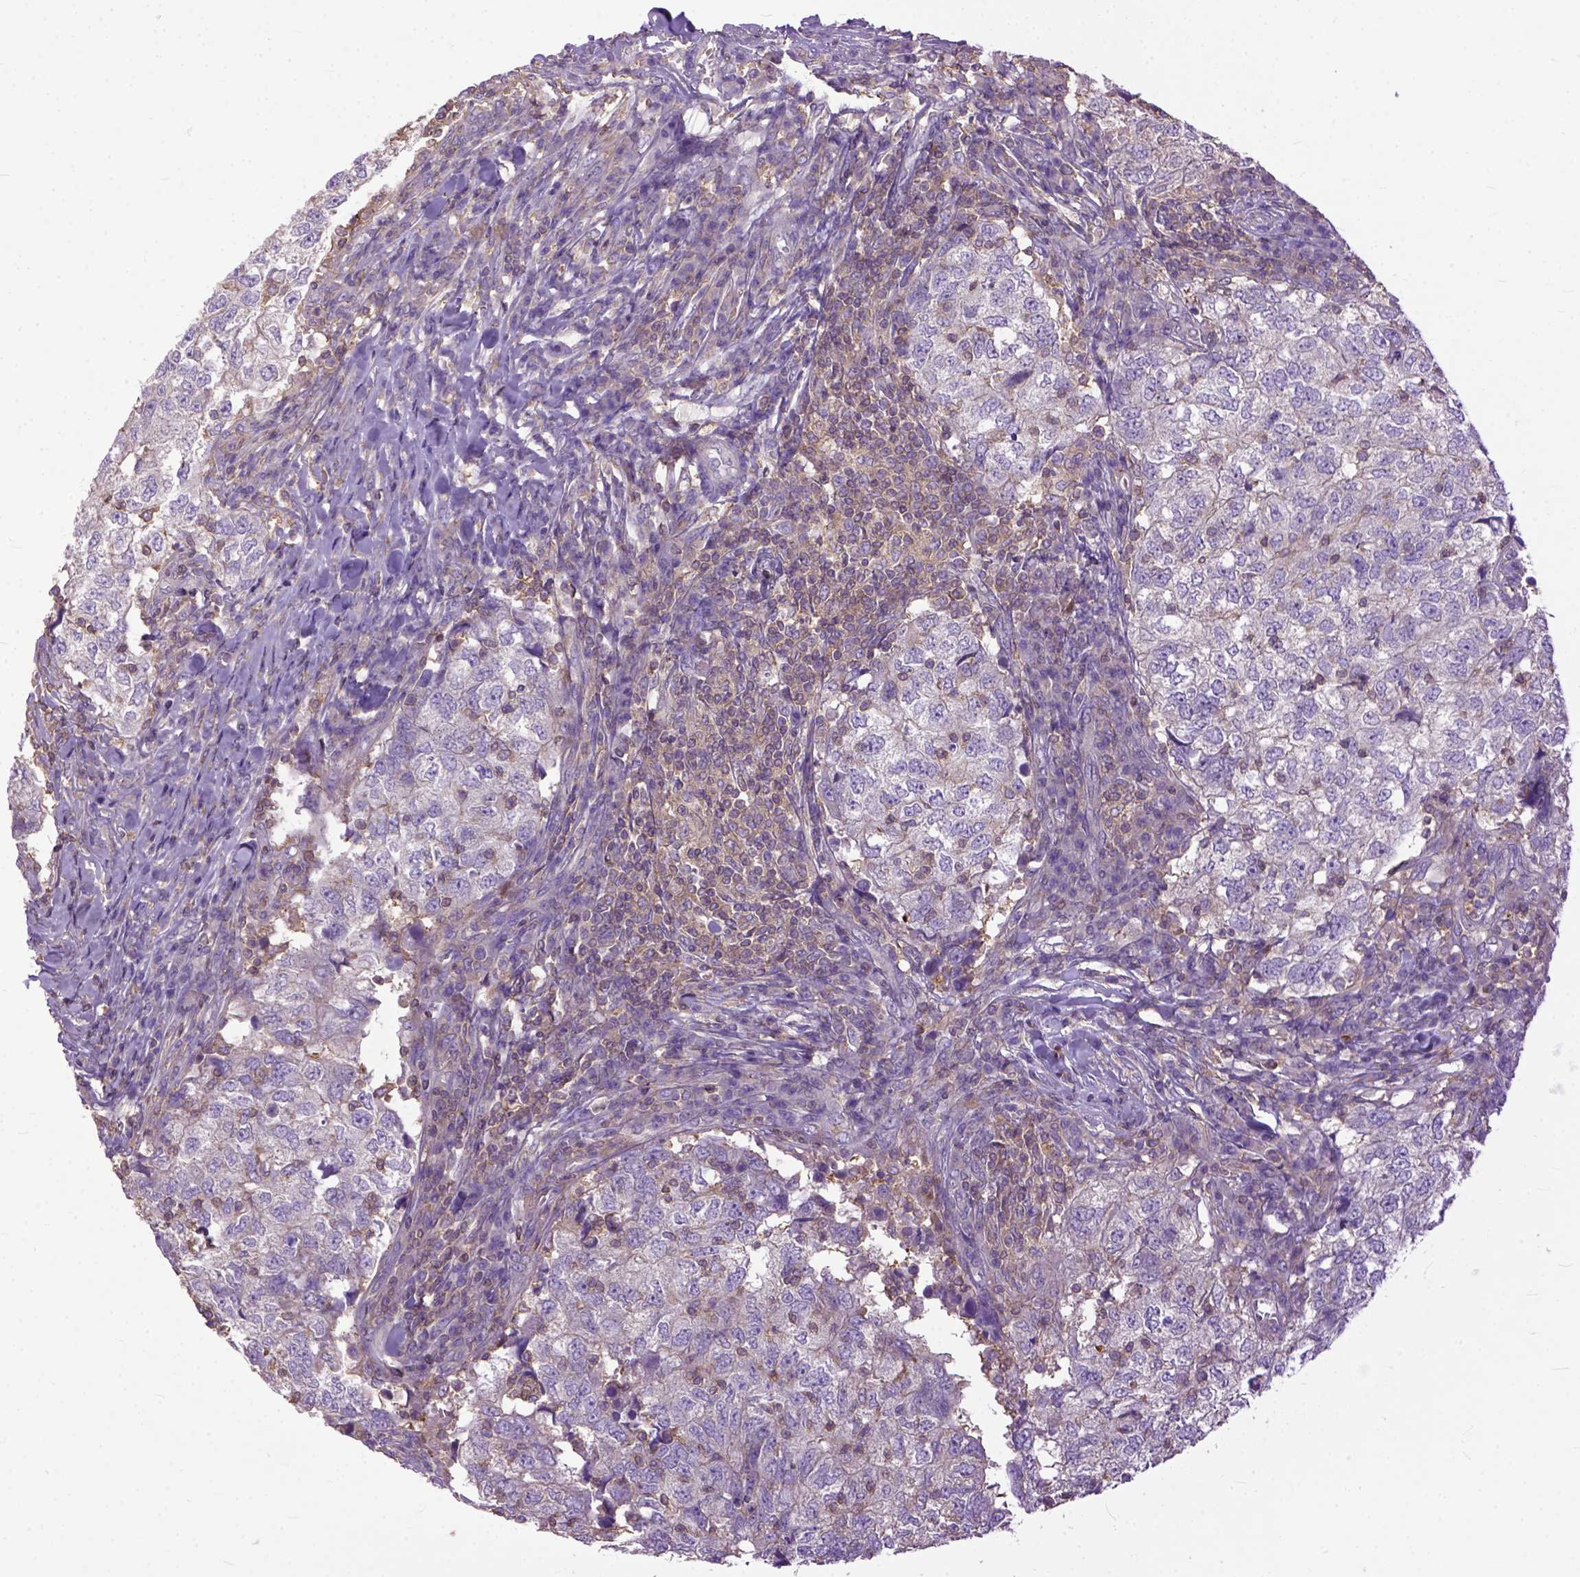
{"staining": {"intensity": "weak", "quantity": "<25%", "location": "cytoplasmic/membranous"}, "tissue": "breast cancer", "cell_type": "Tumor cells", "image_type": "cancer", "snomed": [{"axis": "morphology", "description": "Duct carcinoma"}, {"axis": "topography", "description": "Breast"}], "caption": "Protein analysis of infiltrating ductal carcinoma (breast) exhibits no significant staining in tumor cells.", "gene": "NAMPT", "patient": {"sex": "female", "age": 30}}